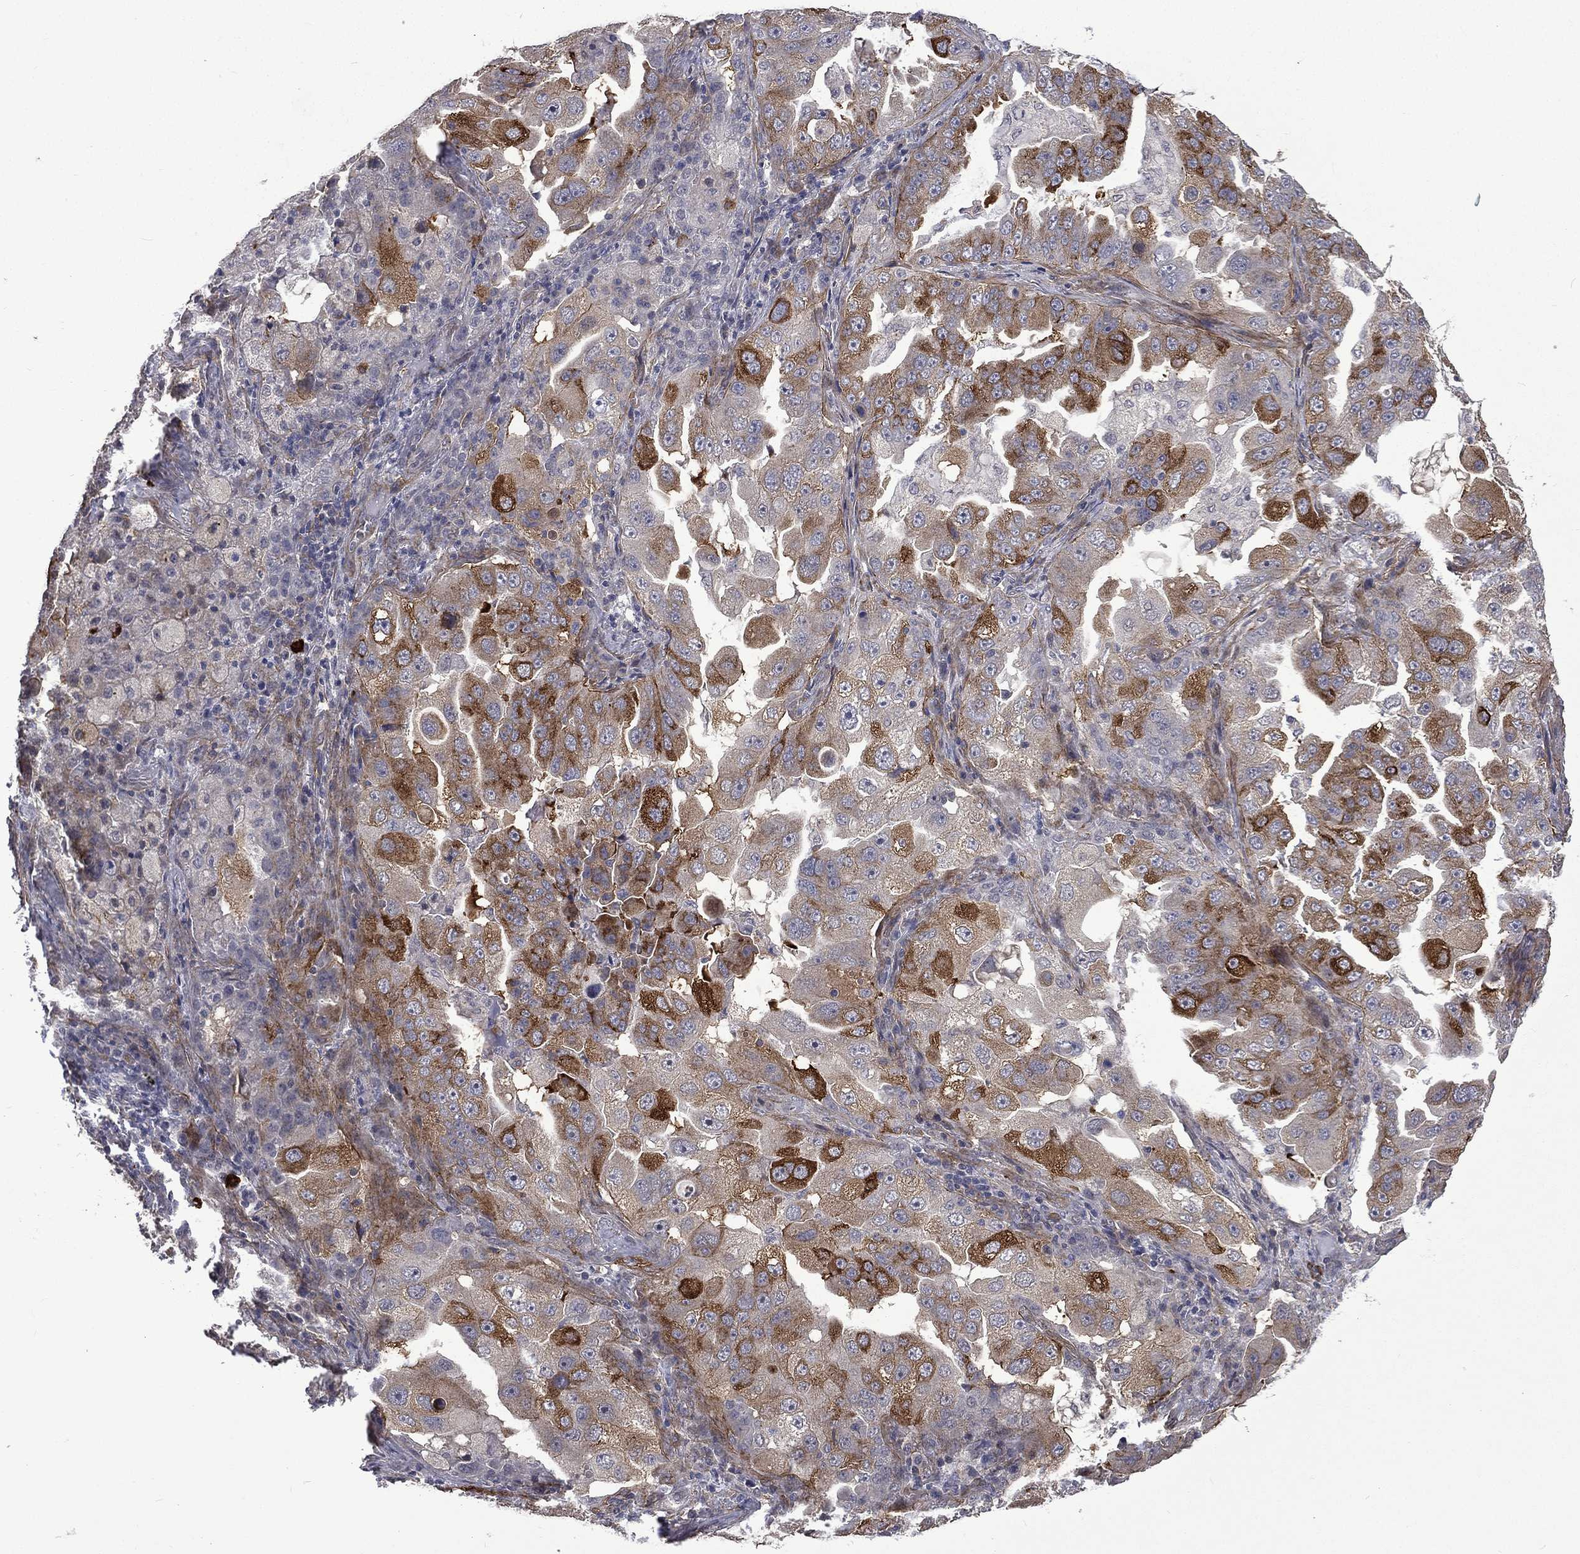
{"staining": {"intensity": "strong", "quantity": "<25%", "location": "cytoplasmic/membranous"}, "tissue": "lung cancer", "cell_type": "Tumor cells", "image_type": "cancer", "snomed": [{"axis": "morphology", "description": "Adenocarcinoma, NOS"}, {"axis": "topography", "description": "Lung"}], "caption": "Strong cytoplasmic/membranous positivity is present in about <25% of tumor cells in lung cancer (adenocarcinoma). The staining was performed using DAB (3,3'-diaminobenzidine) to visualize the protein expression in brown, while the nuclei were stained in blue with hematoxylin (Magnification: 20x).", "gene": "PPFIBP1", "patient": {"sex": "female", "age": 61}}